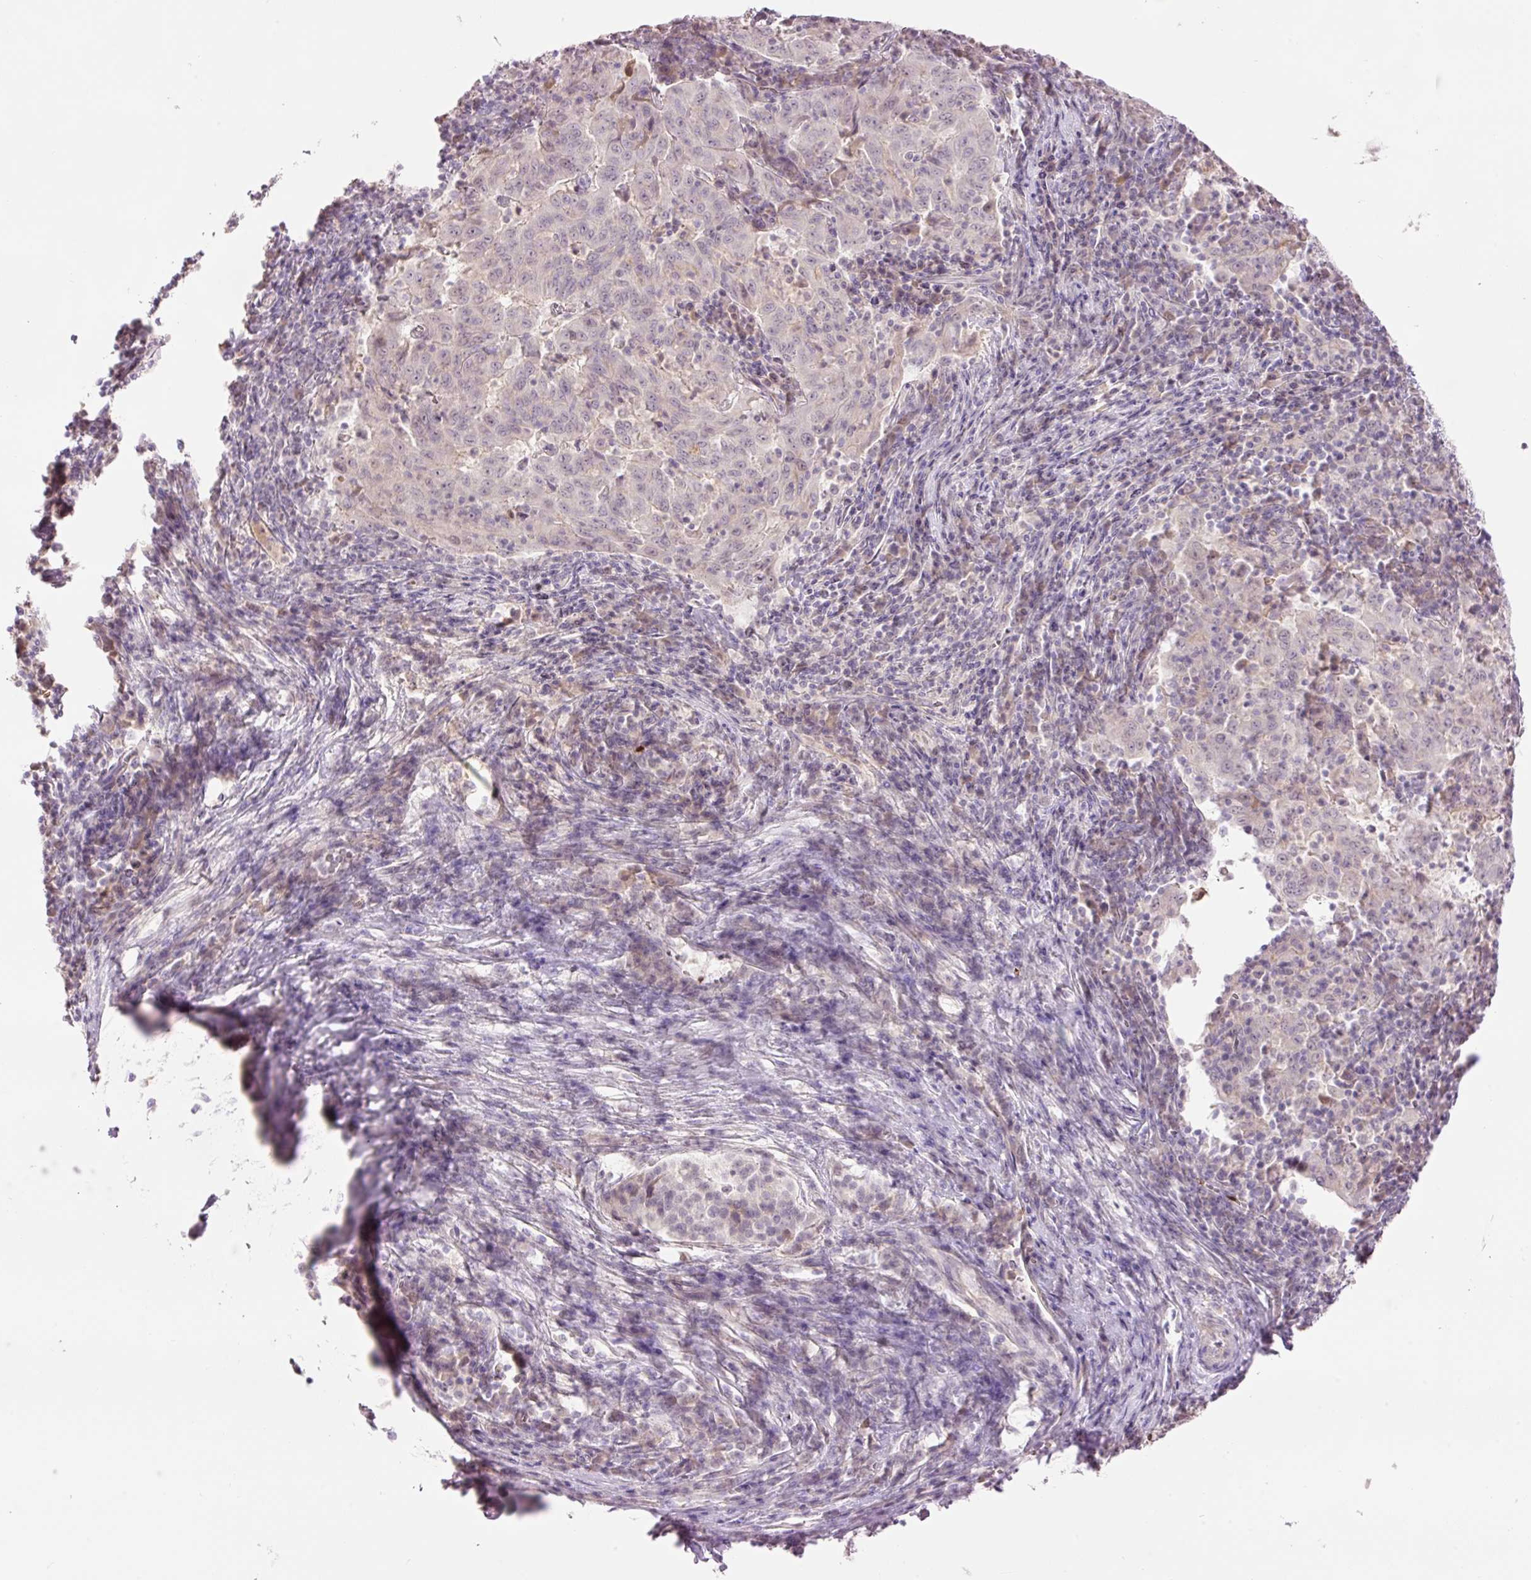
{"staining": {"intensity": "weak", "quantity": "<25%", "location": "nuclear"}, "tissue": "pancreatic cancer", "cell_type": "Tumor cells", "image_type": "cancer", "snomed": [{"axis": "morphology", "description": "Adenocarcinoma, NOS"}, {"axis": "topography", "description": "Pancreas"}], "caption": "Pancreatic adenocarcinoma stained for a protein using immunohistochemistry shows no positivity tumor cells.", "gene": "LY6G6D", "patient": {"sex": "male", "age": 63}}